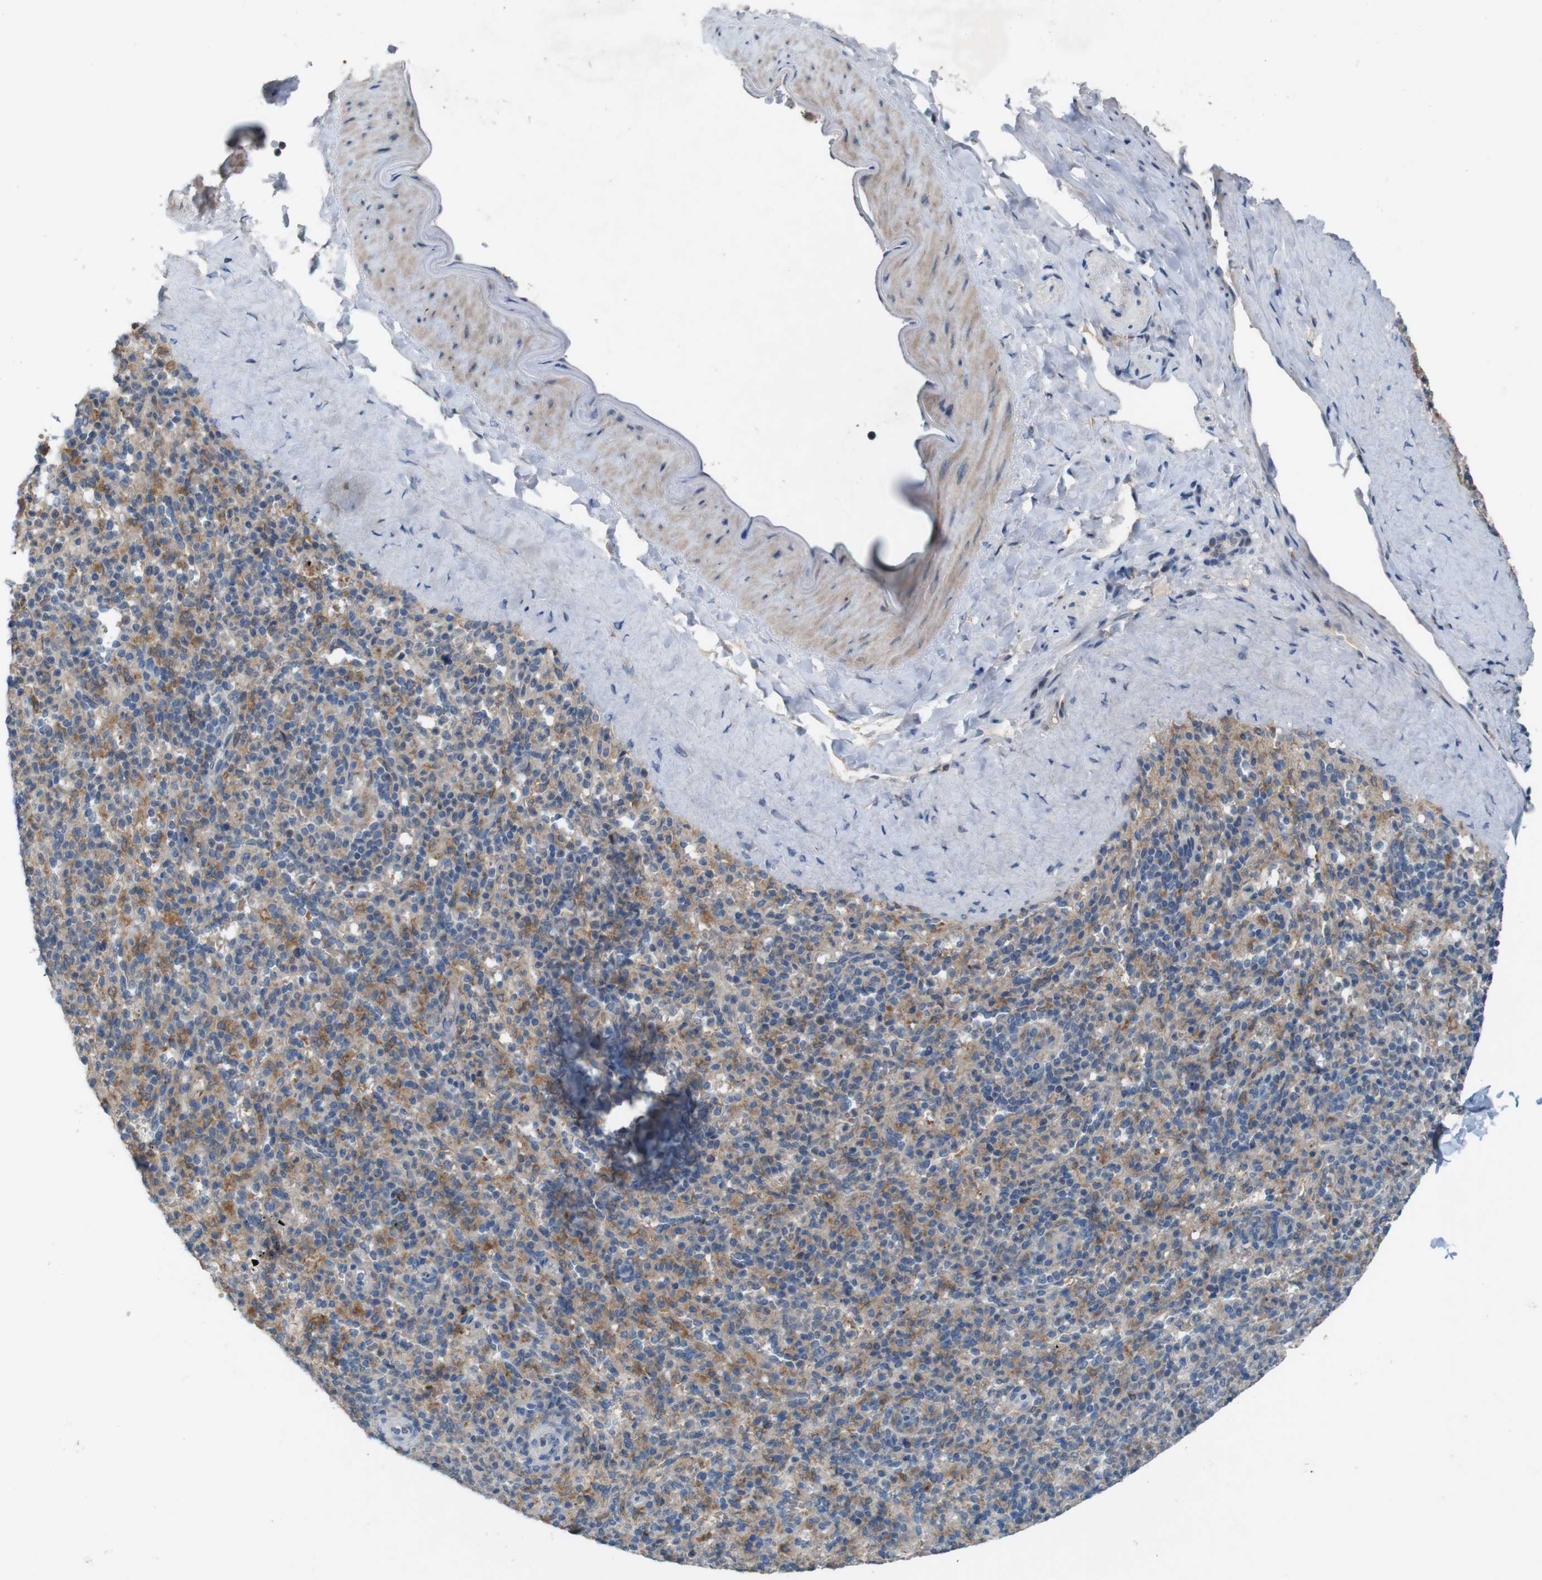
{"staining": {"intensity": "moderate", "quantity": ">75%", "location": "cytoplasmic/membranous"}, "tissue": "spleen", "cell_type": "Cells in red pulp", "image_type": "normal", "snomed": [{"axis": "morphology", "description": "Normal tissue, NOS"}, {"axis": "topography", "description": "Spleen"}], "caption": "Protein analysis of normal spleen exhibits moderate cytoplasmic/membranous staining in about >75% of cells in red pulp. Using DAB (brown) and hematoxylin (blue) stains, captured at high magnification using brightfield microscopy.", "gene": "MOGAT3", "patient": {"sex": "male", "age": 36}}